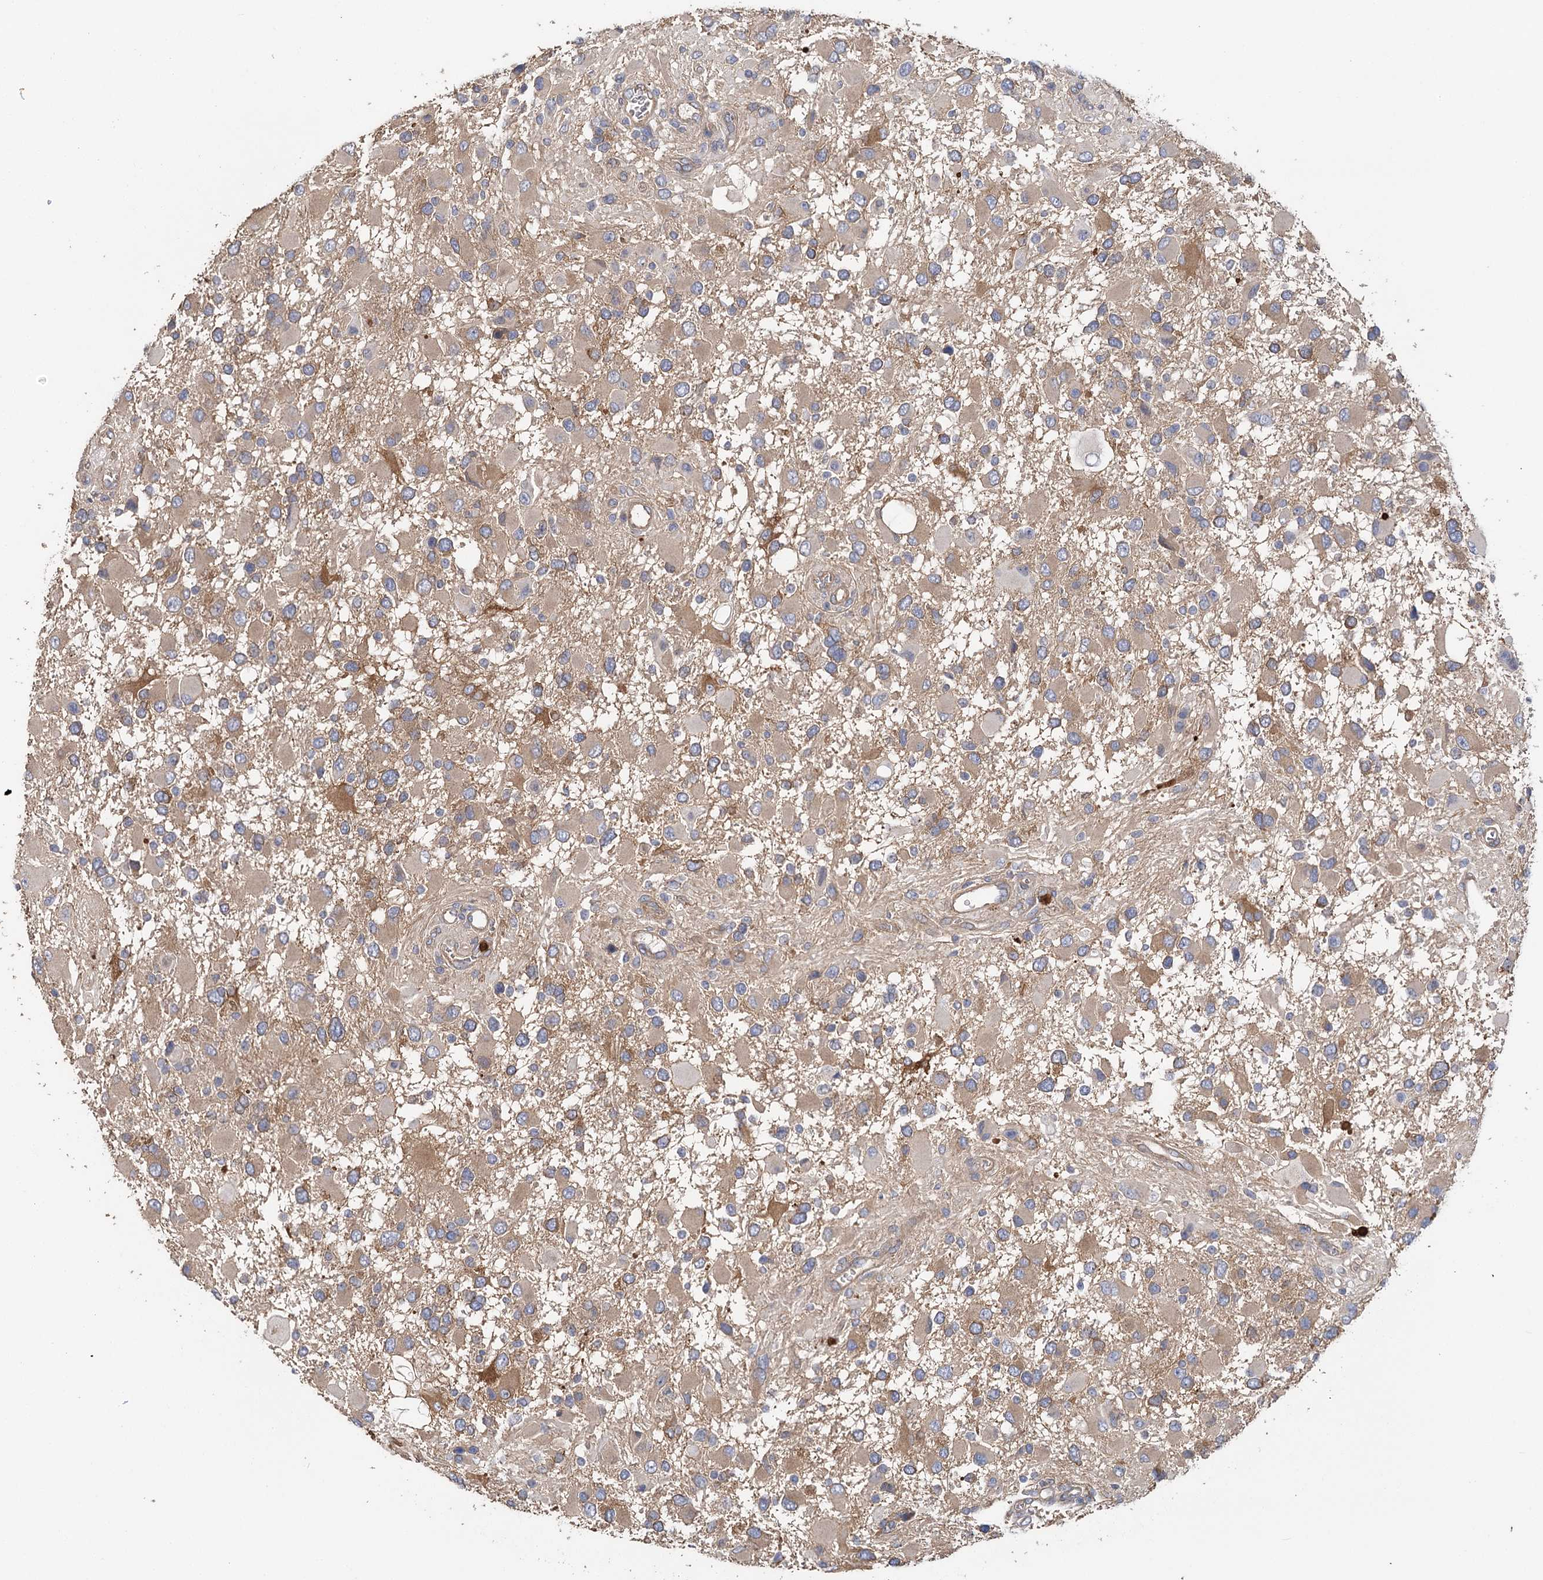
{"staining": {"intensity": "moderate", "quantity": "<25%", "location": "cytoplasmic/membranous"}, "tissue": "glioma", "cell_type": "Tumor cells", "image_type": "cancer", "snomed": [{"axis": "morphology", "description": "Glioma, malignant, High grade"}, {"axis": "topography", "description": "Brain"}], "caption": "Glioma stained with a protein marker displays moderate staining in tumor cells.", "gene": "EPB41L5", "patient": {"sex": "male", "age": 53}}